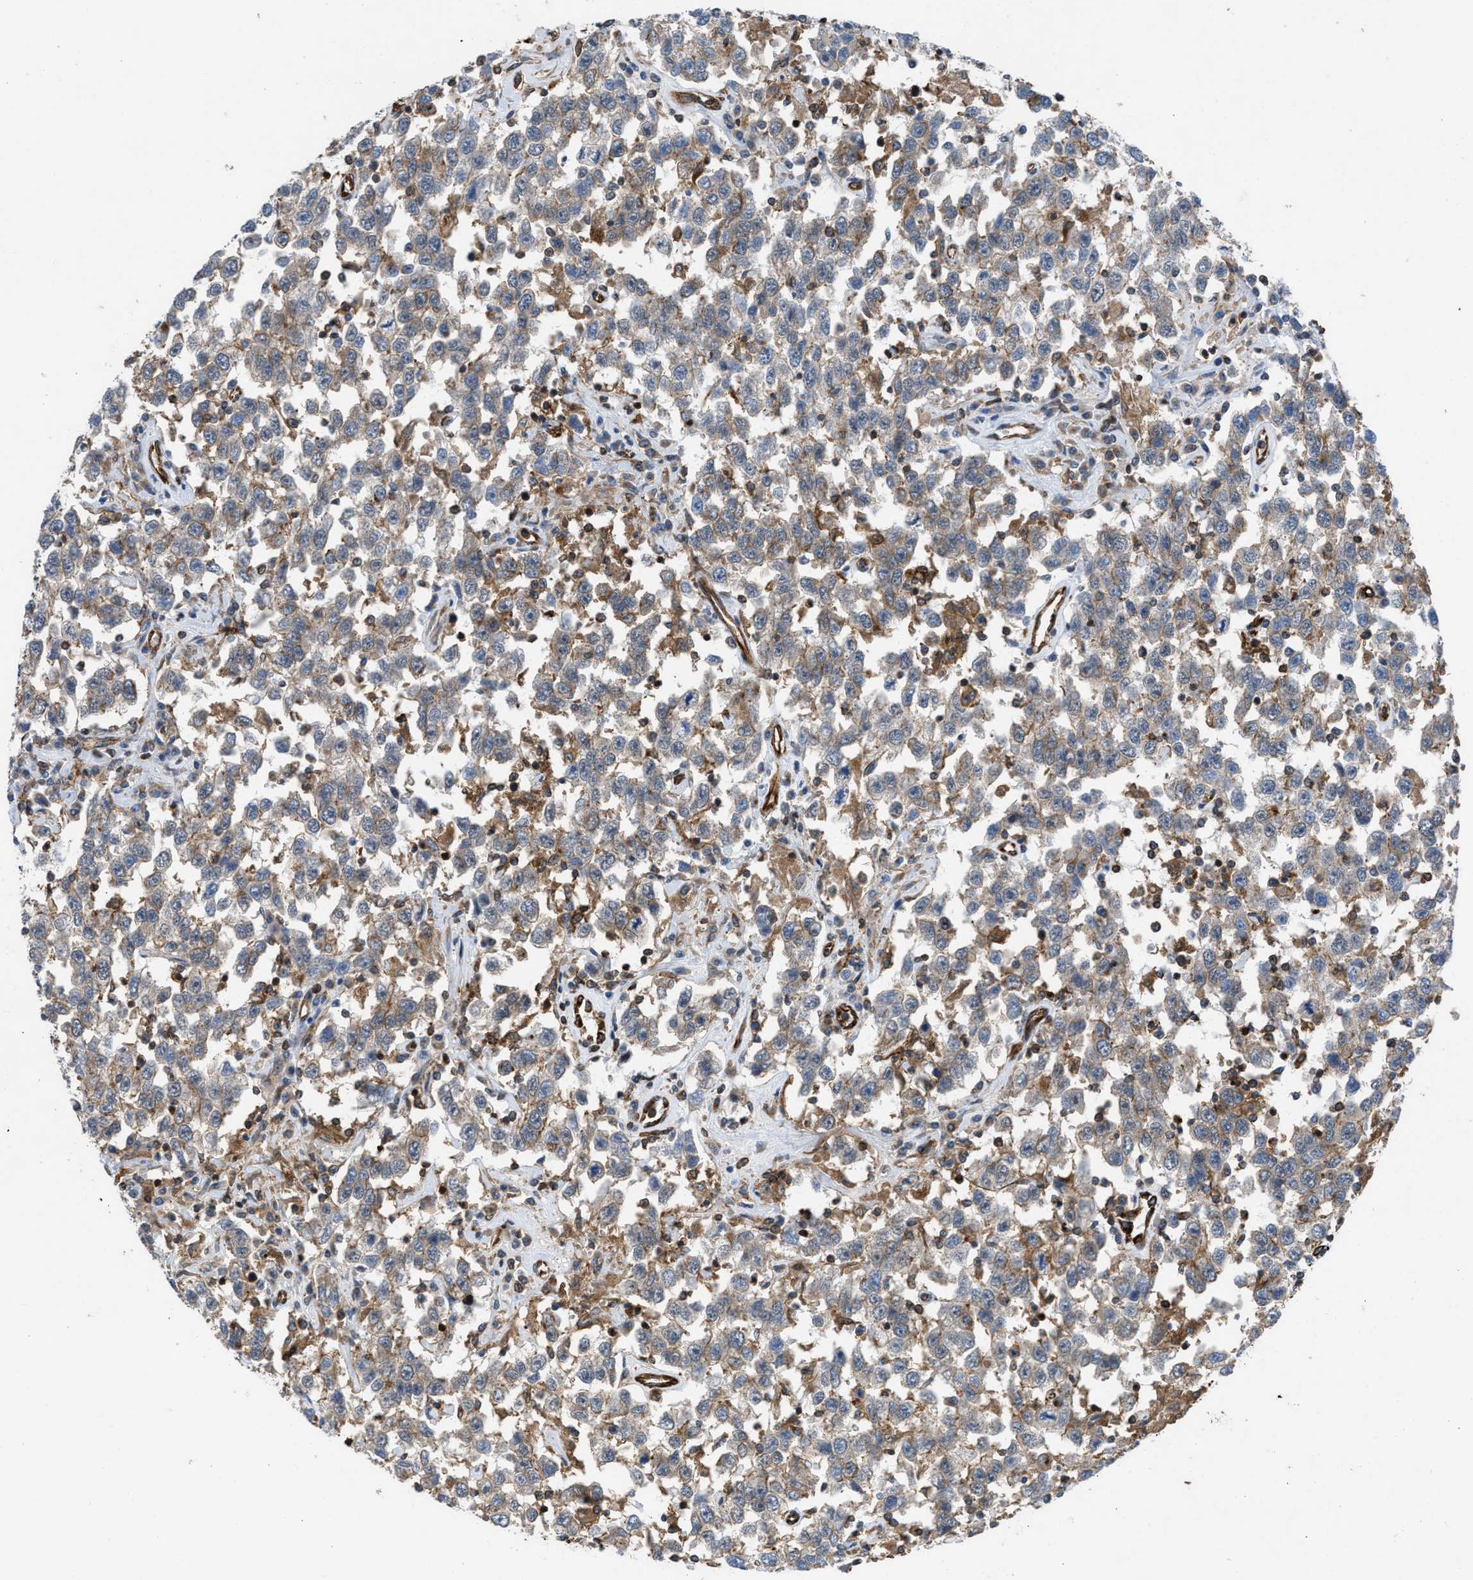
{"staining": {"intensity": "weak", "quantity": "25%-75%", "location": "cytoplasmic/membranous"}, "tissue": "testis cancer", "cell_type": "Tumor cells", "image_type": "cancer", "snomed": [{"axis": "morphology", "description": "Seminoma, NOS"}, {"axis": "topography", "description": "Testis"}], "caption": "This histopathology image exhibits immunohistochemistry staining of human testis cancer (seminoma), with low weak cytoplasmic/membranous expression in approximately 25%-75% of tumor cells.", "gene": "PTPRE", "patient": {"sex": "male", "age": 41}}